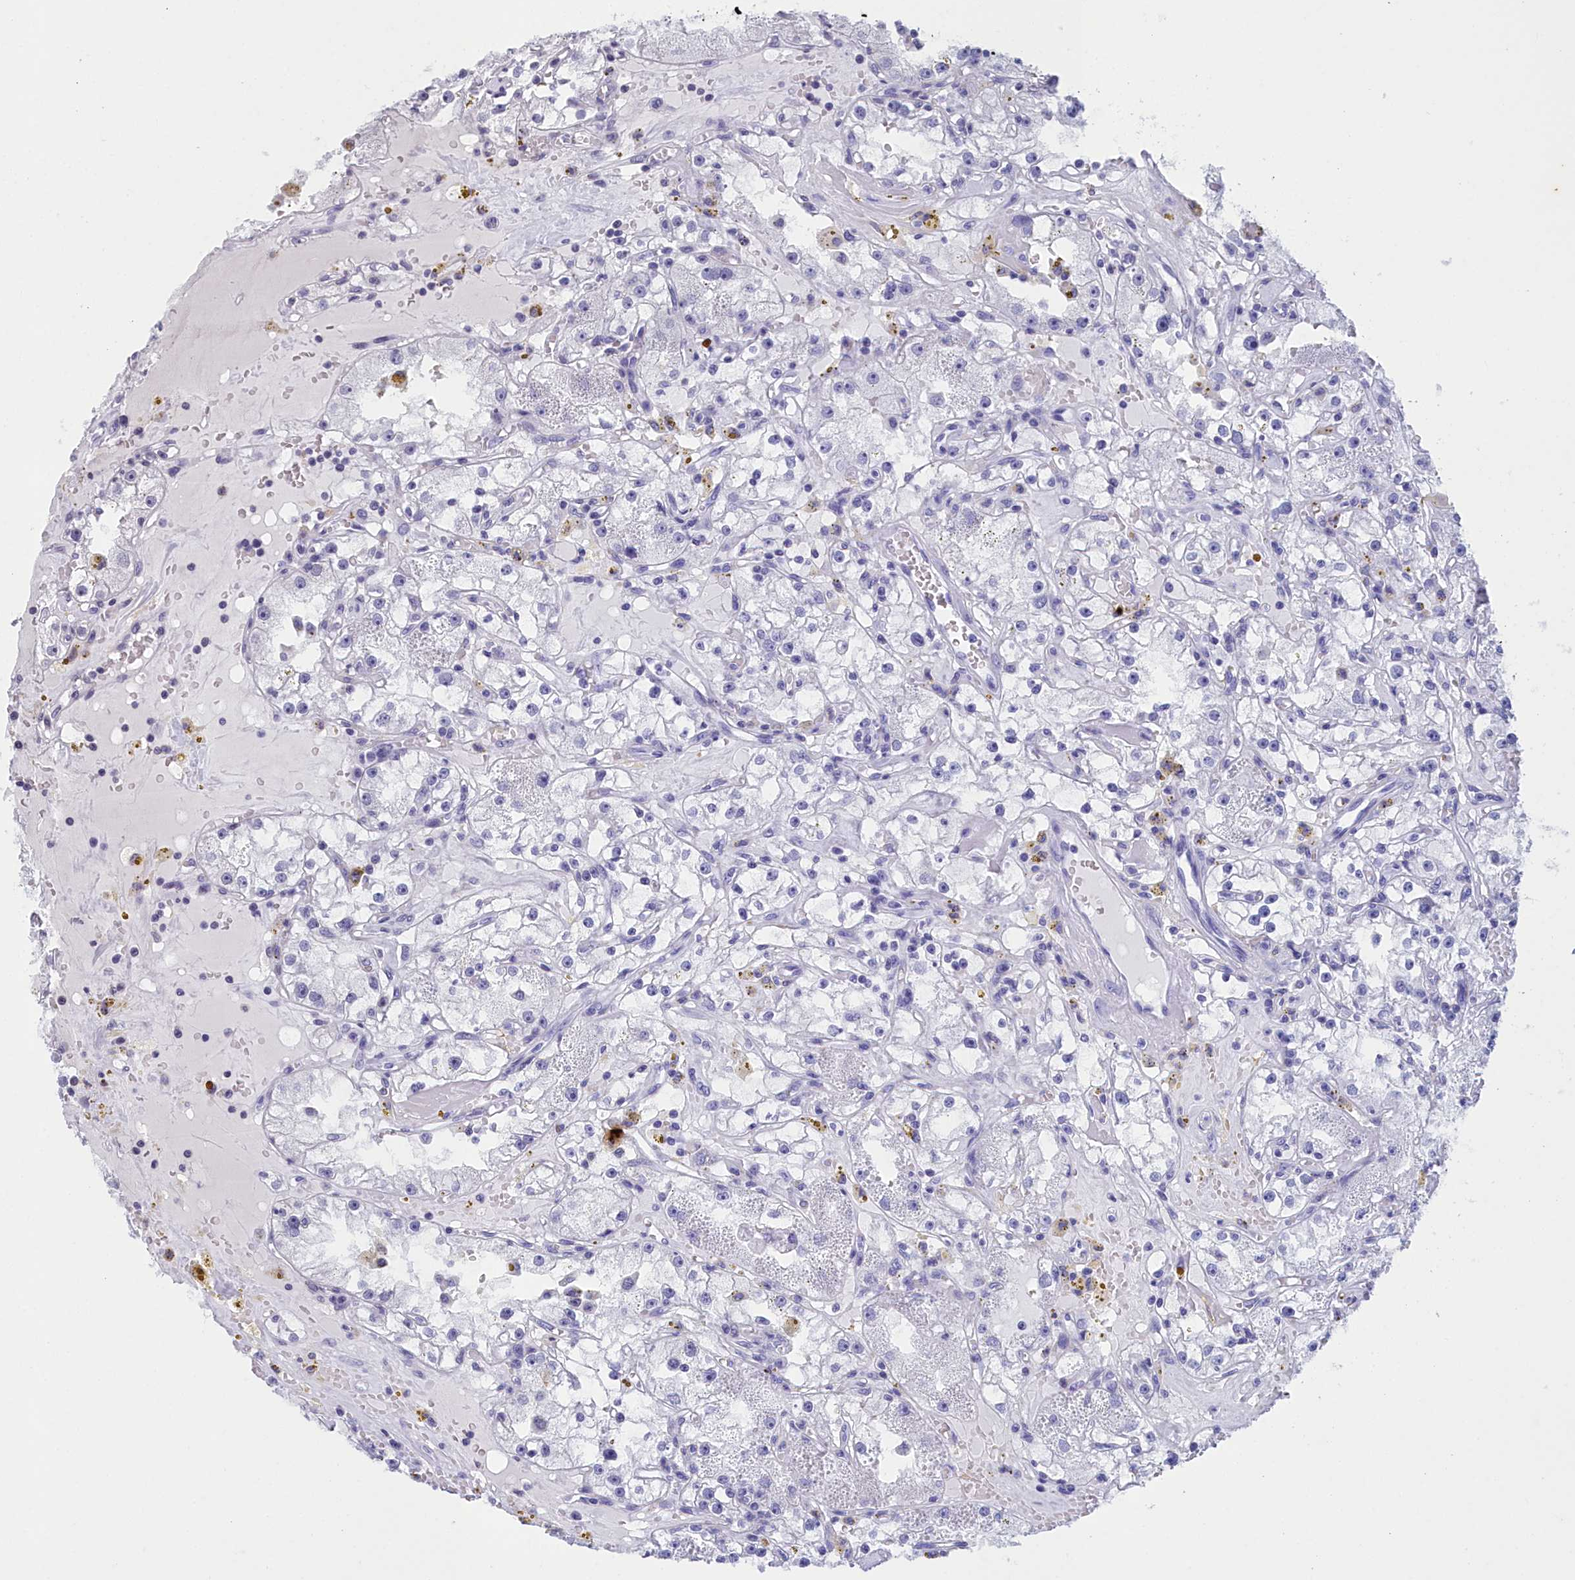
{"staining": {"intensity": "negative", "quantity": "none", "location": "none"}, "tissue": "renal cancer", "cell_type": "Tumor cells", "image_type": "cancer", "snomed": [{"axis": "morphology", "description": "Adenocarcinoma, NOS"}, {"axis": "topography", "description": "Kidney"}], "caption": "High power microscopy histopathology image of an immunohistochemistry (IHC) image of adenocarcinoma (renal), revealing no significant staining in tumor cells. Nuclei are stained in blue.", "gene": "CCDC97", "patient": {"sex": "male", "age": 56}}